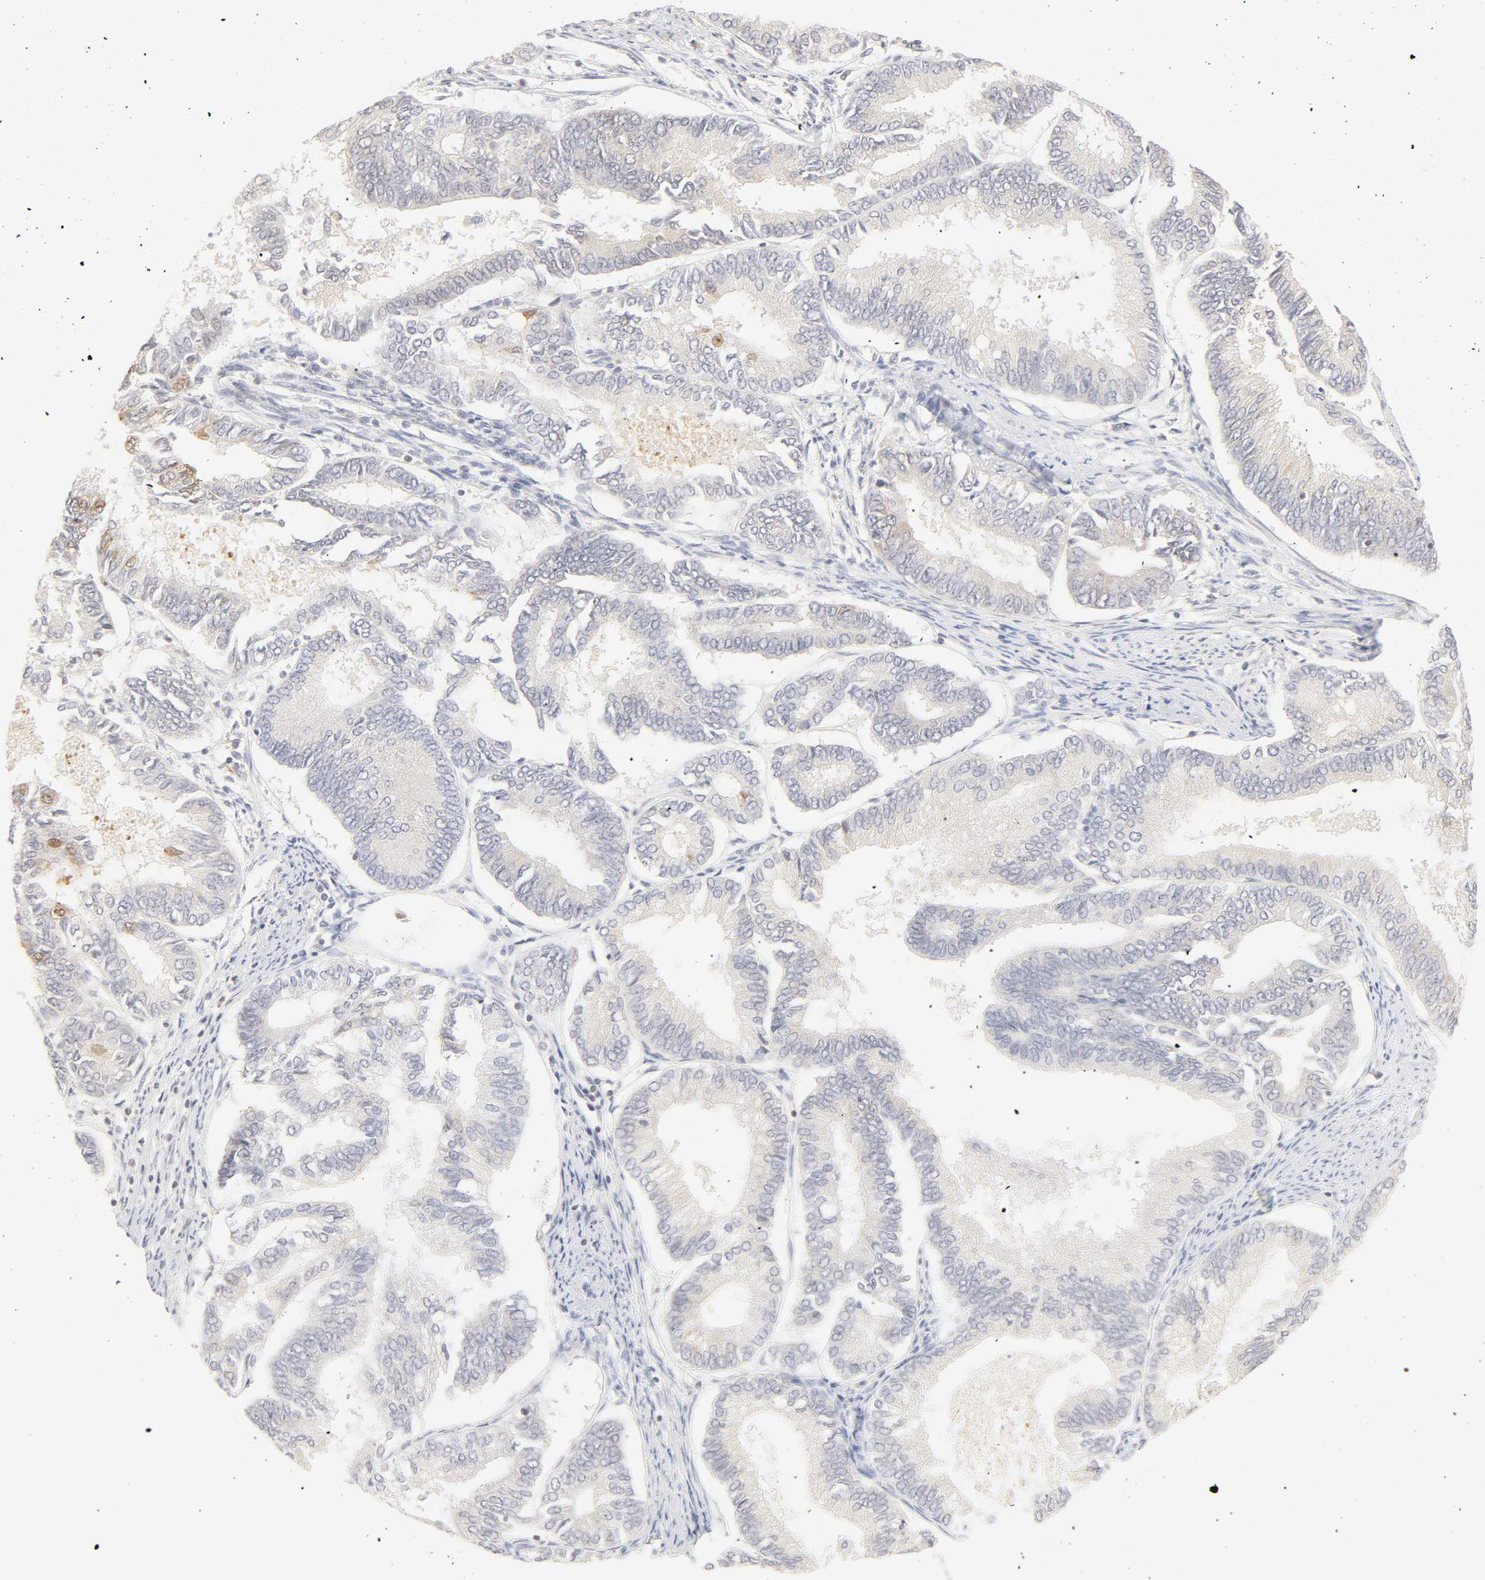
{"staining": {"intensity": "negative", "quantity": "none", "location": "none"}, "tissue": "endometrial cancer", "cell_type": "Tumor cells", "image_type": "cancer", "snomed": [{"axis": "morphology", "description": "Adenocarcinoma, NOS"}, {"axis": "topography", "description": "Endometrium"}], "caption": "Tumor cells show no significant protein expression in endometrial adenocarcinoma. (DAB immunohistochemistry visualized using brightfield microscopy, high magnification).", "gene": "KIF2A", "patient": {"sex": "female", "age": 86}}